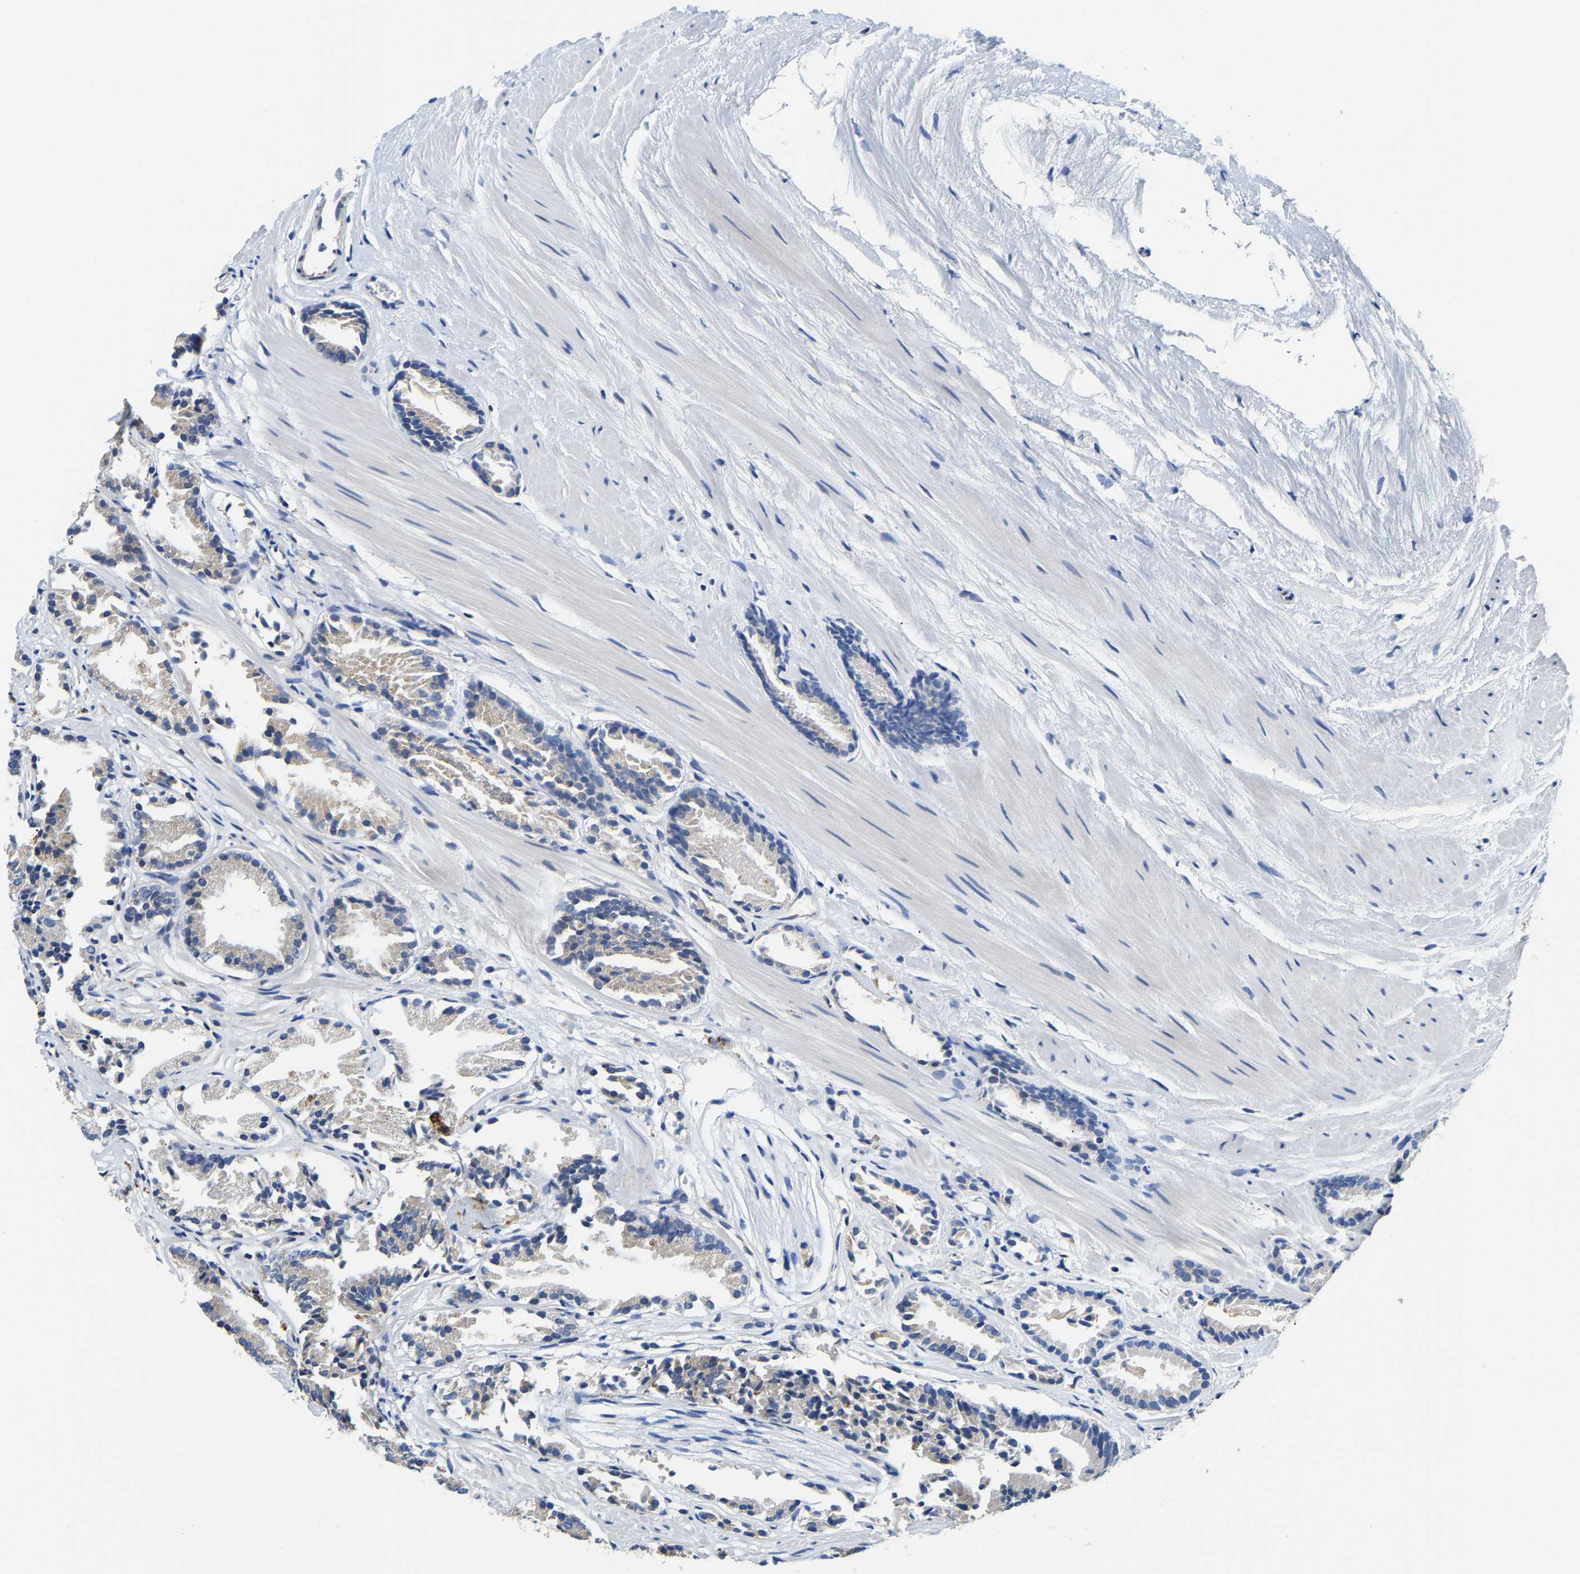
{"staining": {"intensity": "moderate", "quantity": "25%-75%", "location": "cytoplasmic/membranous"}, "tissue": "prostate cancer", "cell_type": "Tumor cells", "image_type": "cancer", "snomed": [{"axis": "morphology", "description": "Adenocarcinoma, Low grade"}, {"axis": "topography", "description": "Prostate"}], "caption": "An immunohistochemistry (IHC) photomicrograph of neoplastic tissue is shown. Protein staining in brown highlights moderate cytoplasmic/membranous positivity in prostate cancer within tumor cells.", "gene": "GIMAP7", "patient": {"sex": "male", "age": 51}}